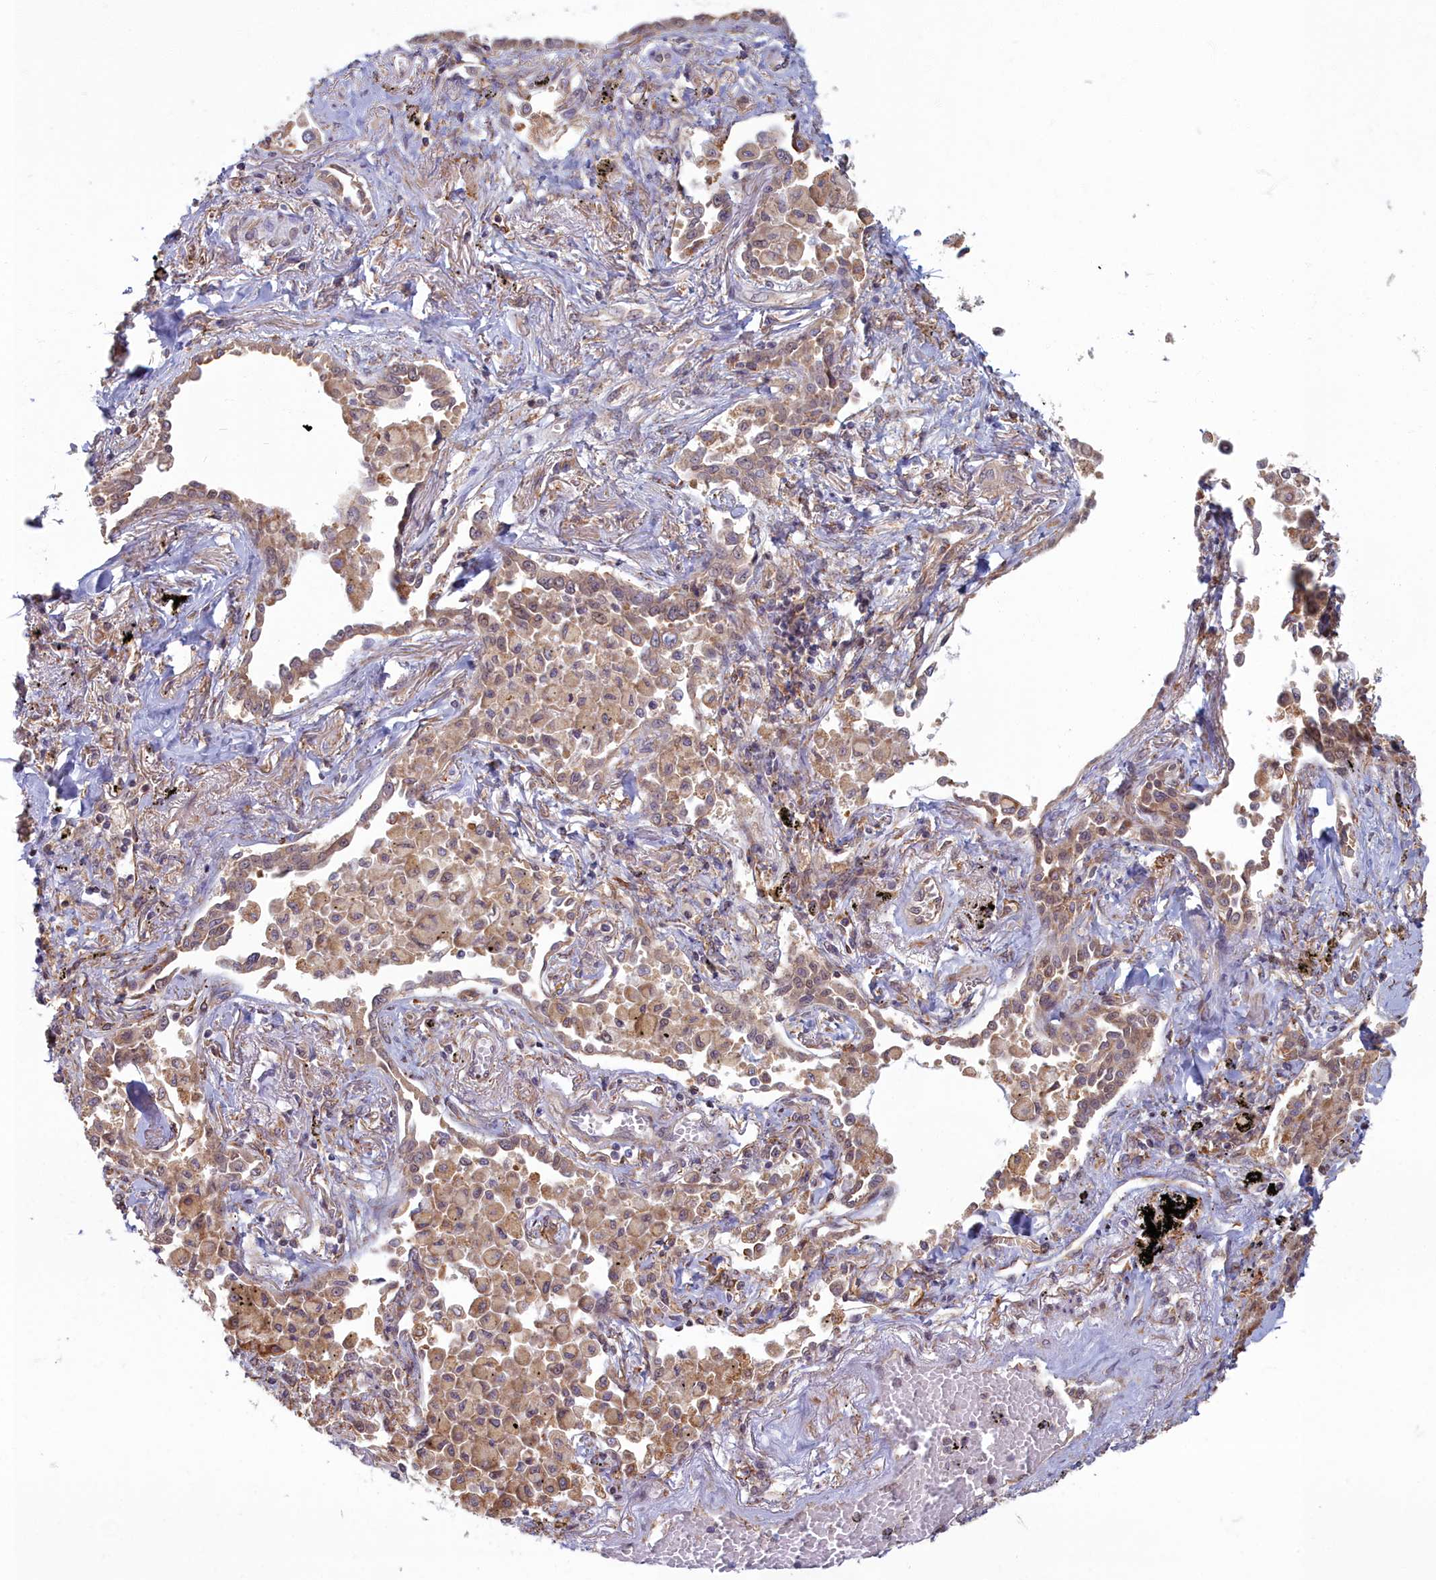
{"staining": {"intensity": "weak", "quantity": ">75%", "location": "cytoplasmic/membranous"}, "tissue": "lung cancer", "cell_type": "Tumor cells", "image_type": "cancer", "snomed": [{"axis": "morphology", "description": "Adenocarcinoma, NOS"}, {"axis": "topography", "description": "Lung"}], "caption": "Lung adenocarcinoma stained for a protein (brown) displays weak cytoplasmic/membranous positive positivity in about >75% of tumor cells.", "gene": "MAK16", "patient": {"sex": "male", "age": 67}}